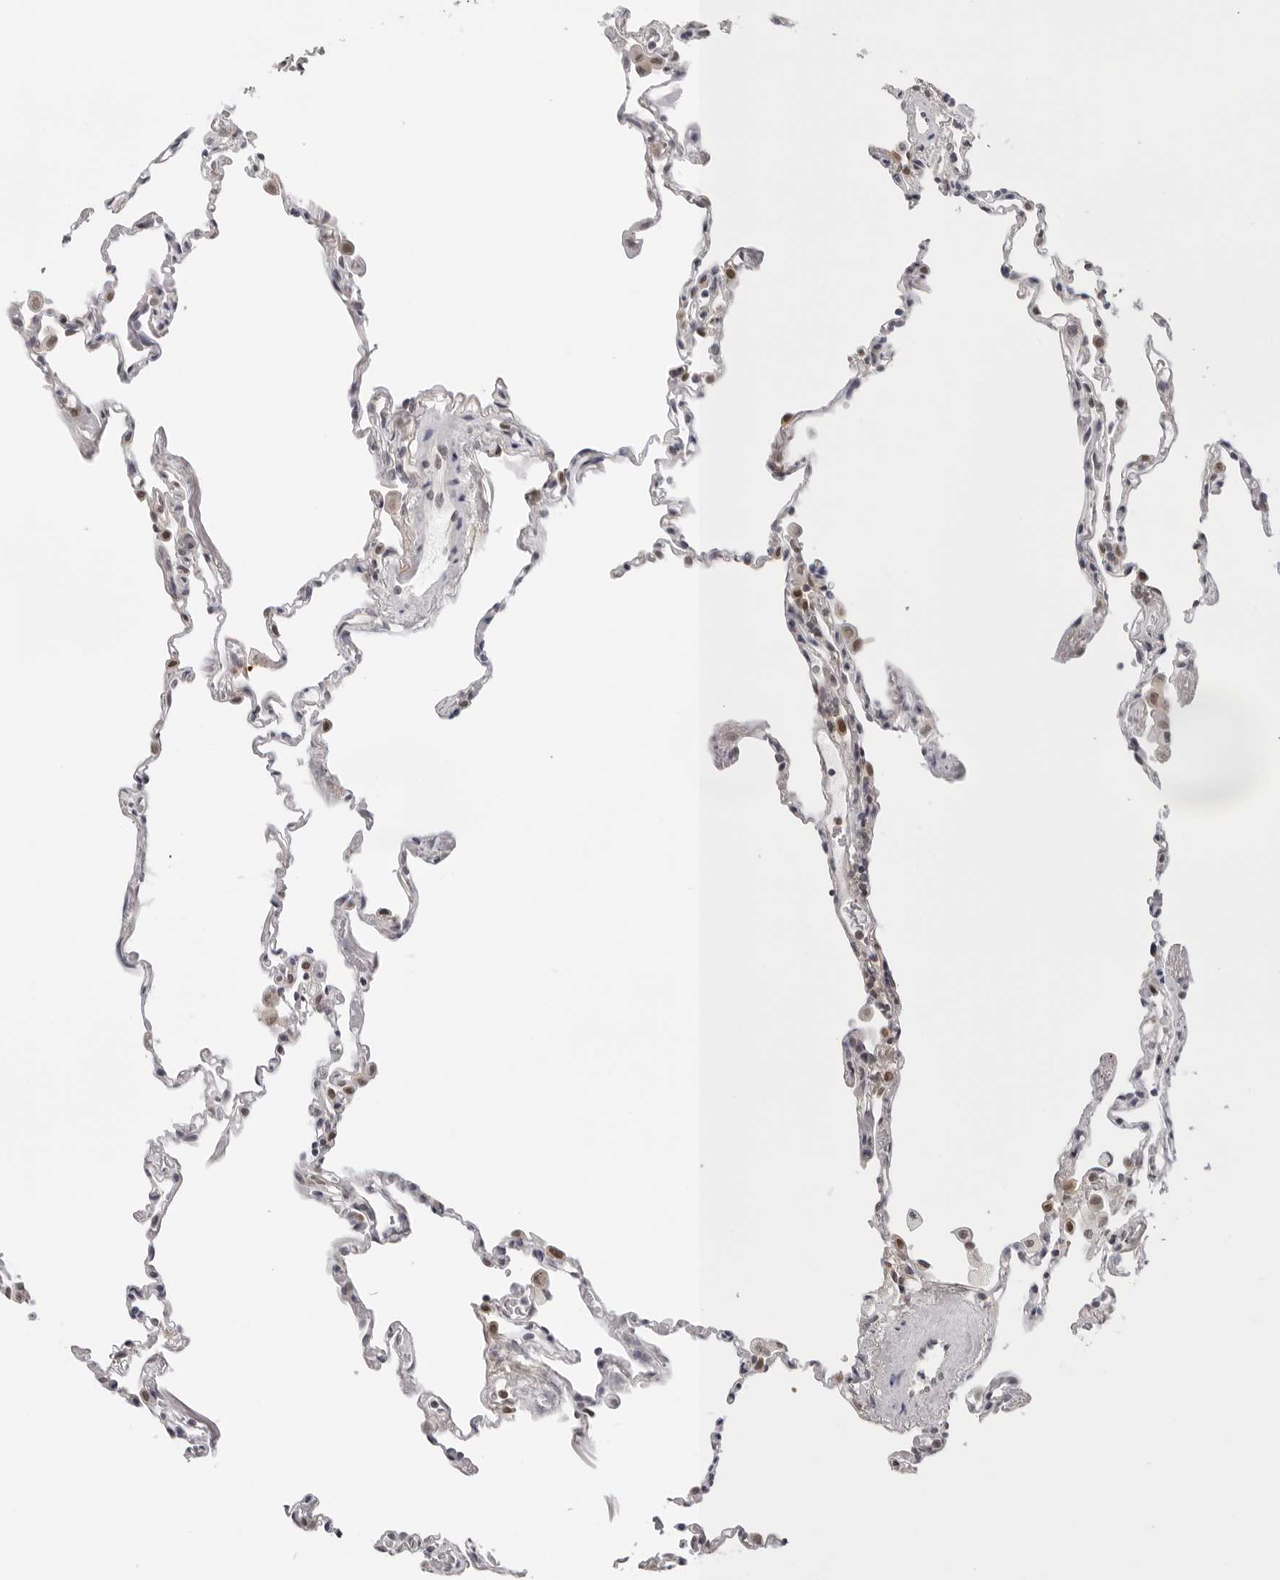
{"staining": {"intensity": "weak", "quantity": "<25%", "location": "cytoplasmic/membranous"}, "tissue": "lung", "cell_type": "Alveolar cells", "image_type": "normal", "snomed": [{"axis": "morphology", "description": "Normal tissue, NOS"}, {"axis": "topography", "description": "Lung"}], "caption": "Immunohistochemical staining of normal human lung demonstrates no significant positivity in alveolar cells. (DAB (3,3'-diaminobenzidine) IHC, high magnification).", "gene": "WDR77", "patient": {"sex": "male", "age": 59}}